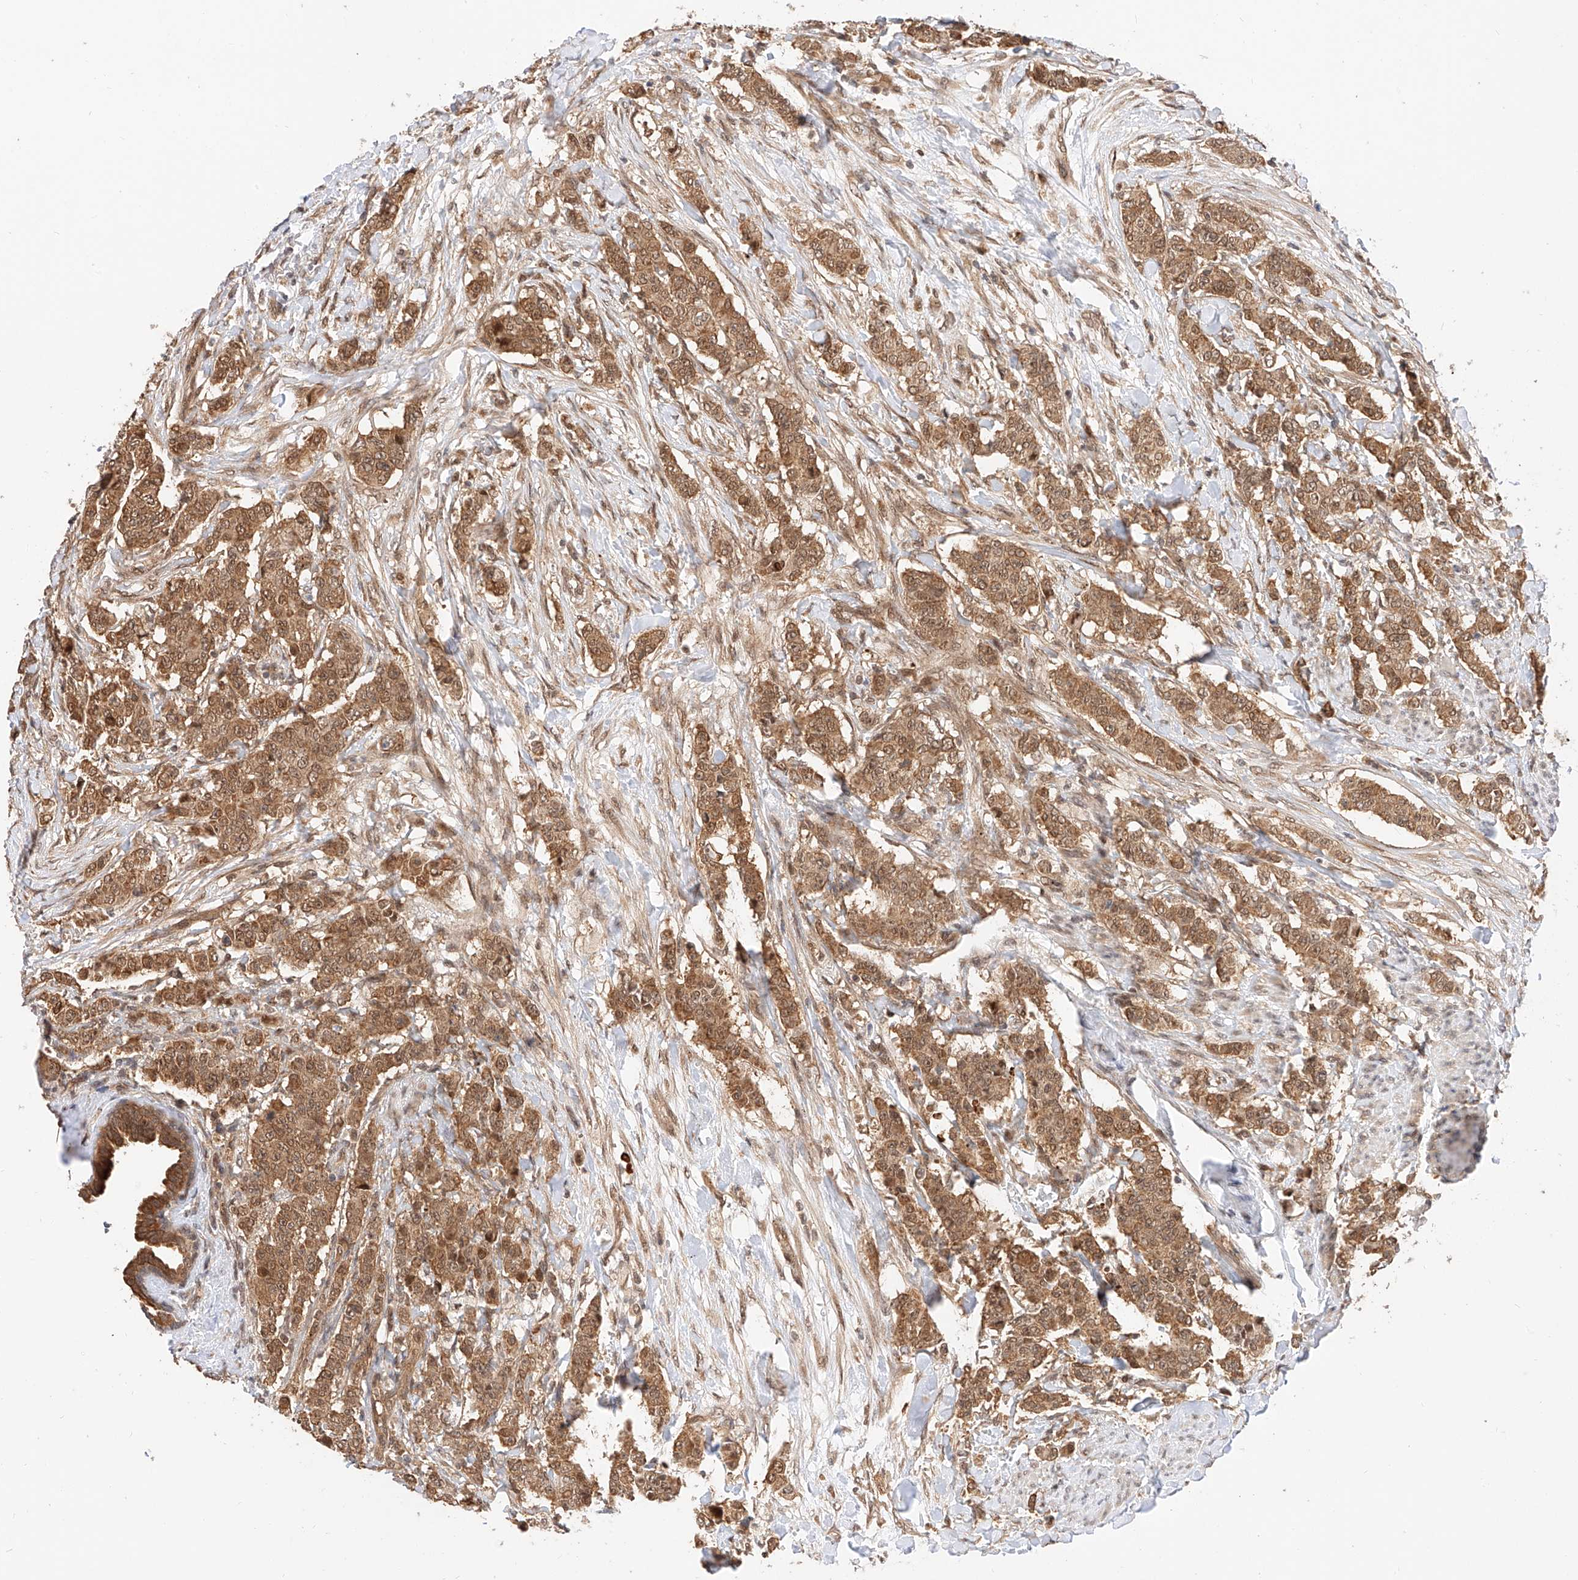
{"staining": {"intensity": "moderate", "quantity": ">75%", "location": "cytoplasmic/membranous,nuclear"}, "tissue": "breast cancer", "cell_type": "Tumor cells", "image_type": "cancer", "snomed": [{"axis": "morphology", "description": "Duct carcinoma"}, {"axis": "topography", "description": "Breast"}], "caption": "Intraductal carcinoma (breast) stained with a protein marker exhibits moderate staining in tumor cells.", "gene": "EIF4H", "patient": {"sex": "female", "age": 40}}